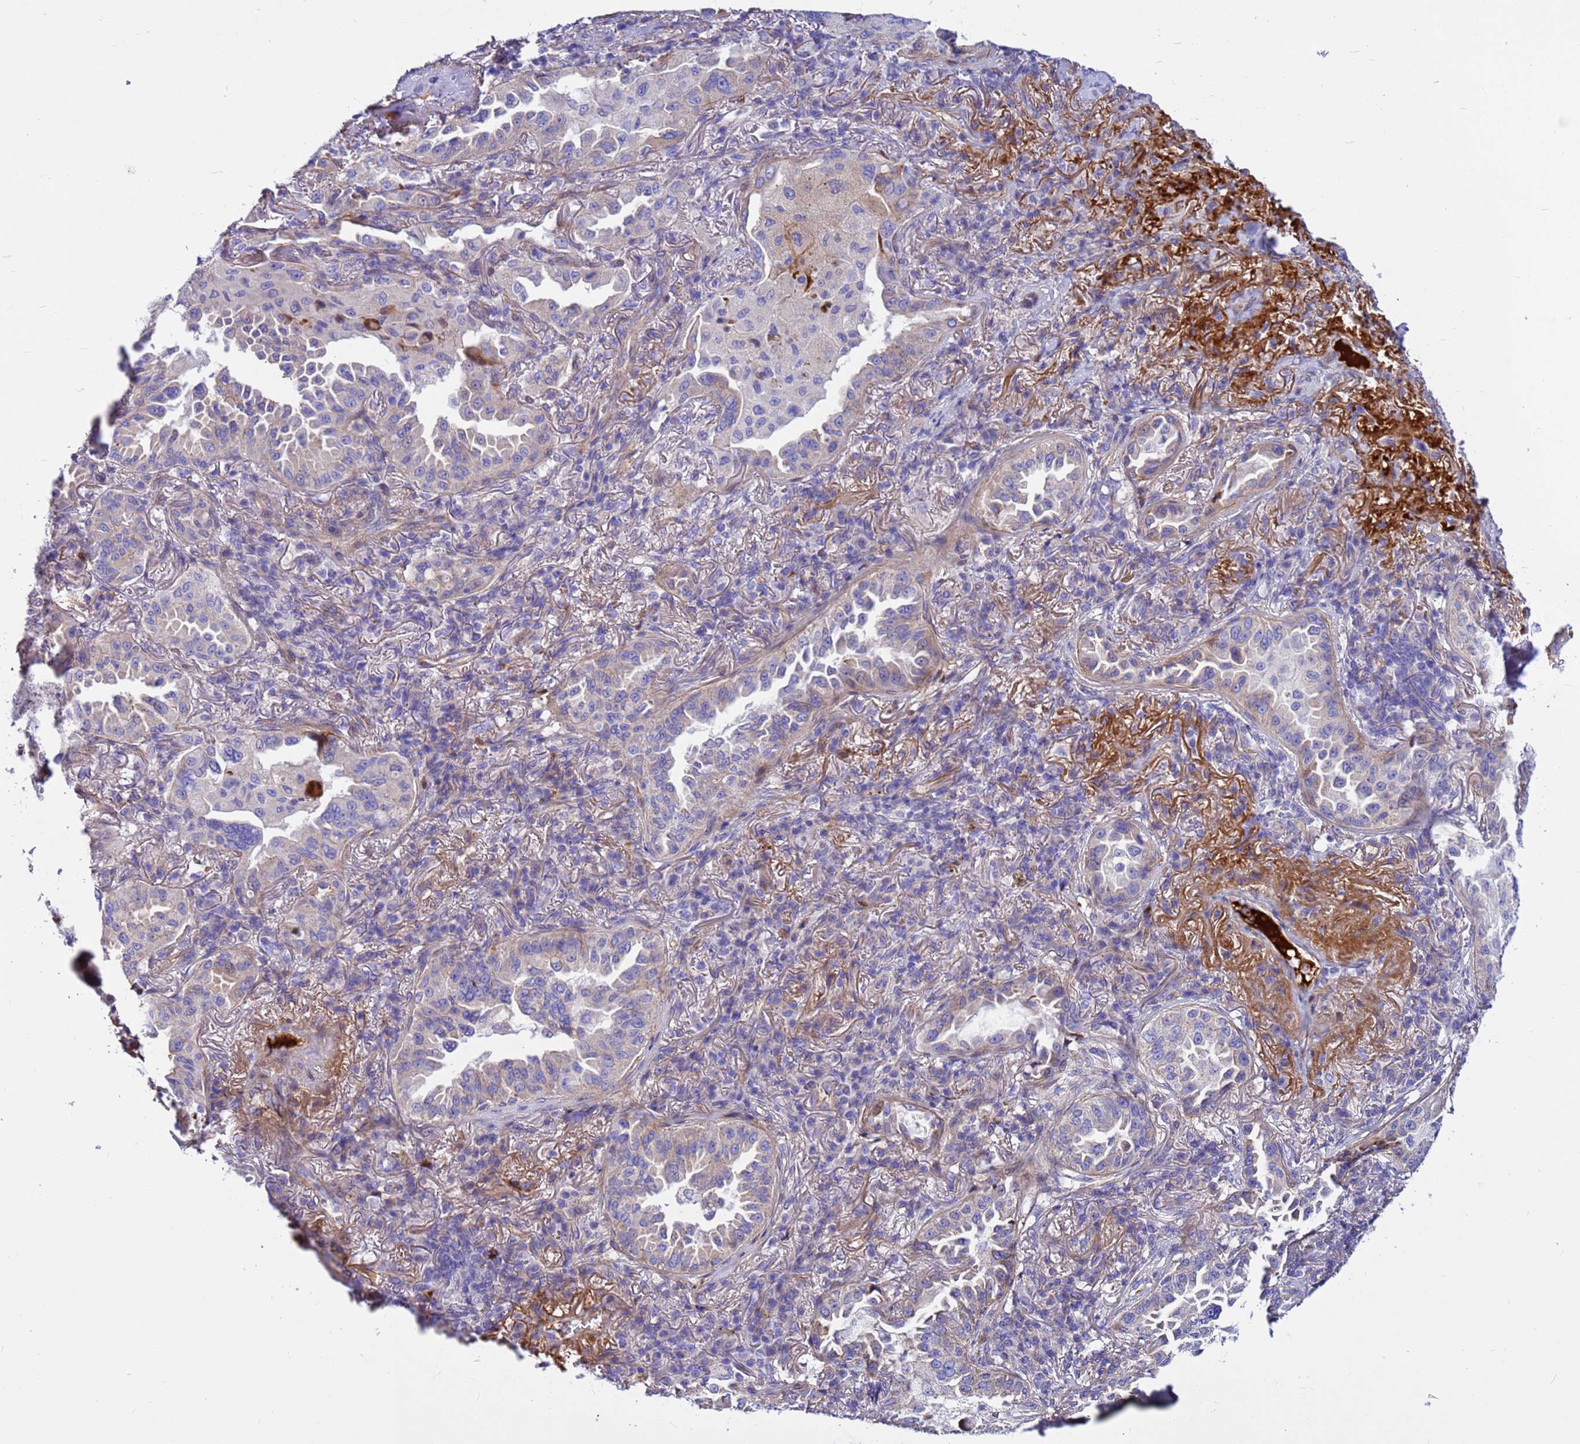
{"staining": {"intensity": "negative", "quantity": "none", "location": "none"}, "tissue": "lung cancer", "cell_type": "Tumor cells", "image_type": "cancer", "snomed": [{"axis": "morphology", "description": "Adenocarcinoma, NOS"}, {"axis": "topography", "description": "Lung"}], "caption": "There is no significant positivity in tumor cells of lung cancer (adenocarcinoma).", "gene": "CRHBP", "patient": {"sex": "female", "age": 69}}